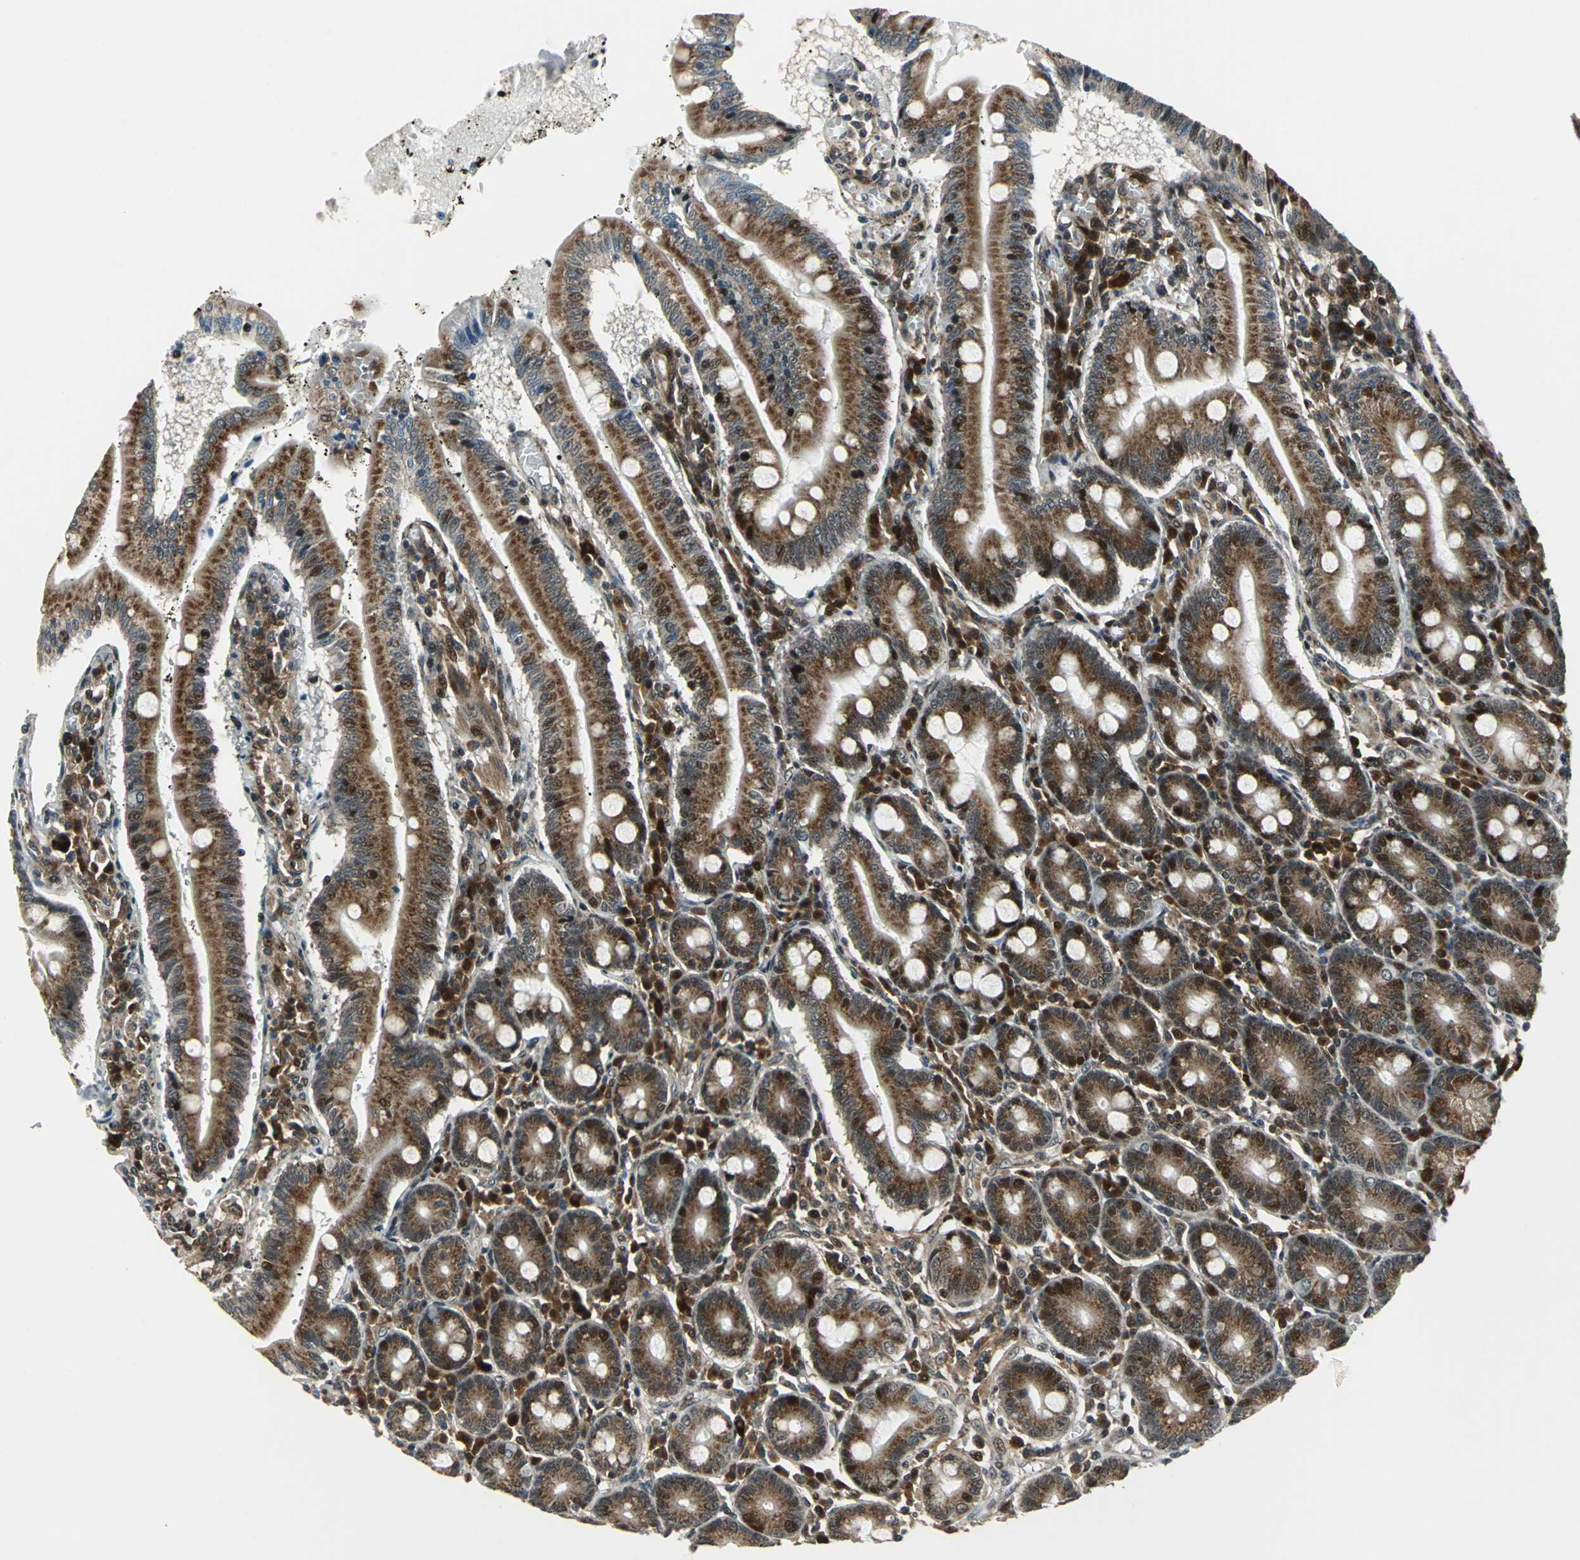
{"staining": {"intensity": "strong", "quantity": ">75%", "location": "cytoplasmic/membranous,nuclear"}, "tissue": "small intestine", "cell_type": "Glandular cells", "image_type": "normal", "snomed": [{"axis": "morphology", "description": "Normal tissue, NOS"}, {"axis": "topography", "description": "Small intestine"}], "caption": "The histopathology image displays immunohistochemical staining of normal small intestine. There is strong cytoplasmic/membranous,nuclear positivity is seen in approximately >75% of glandular cells.", "gene": "AATF", "patient": {"sex": "male", "age": 71}}